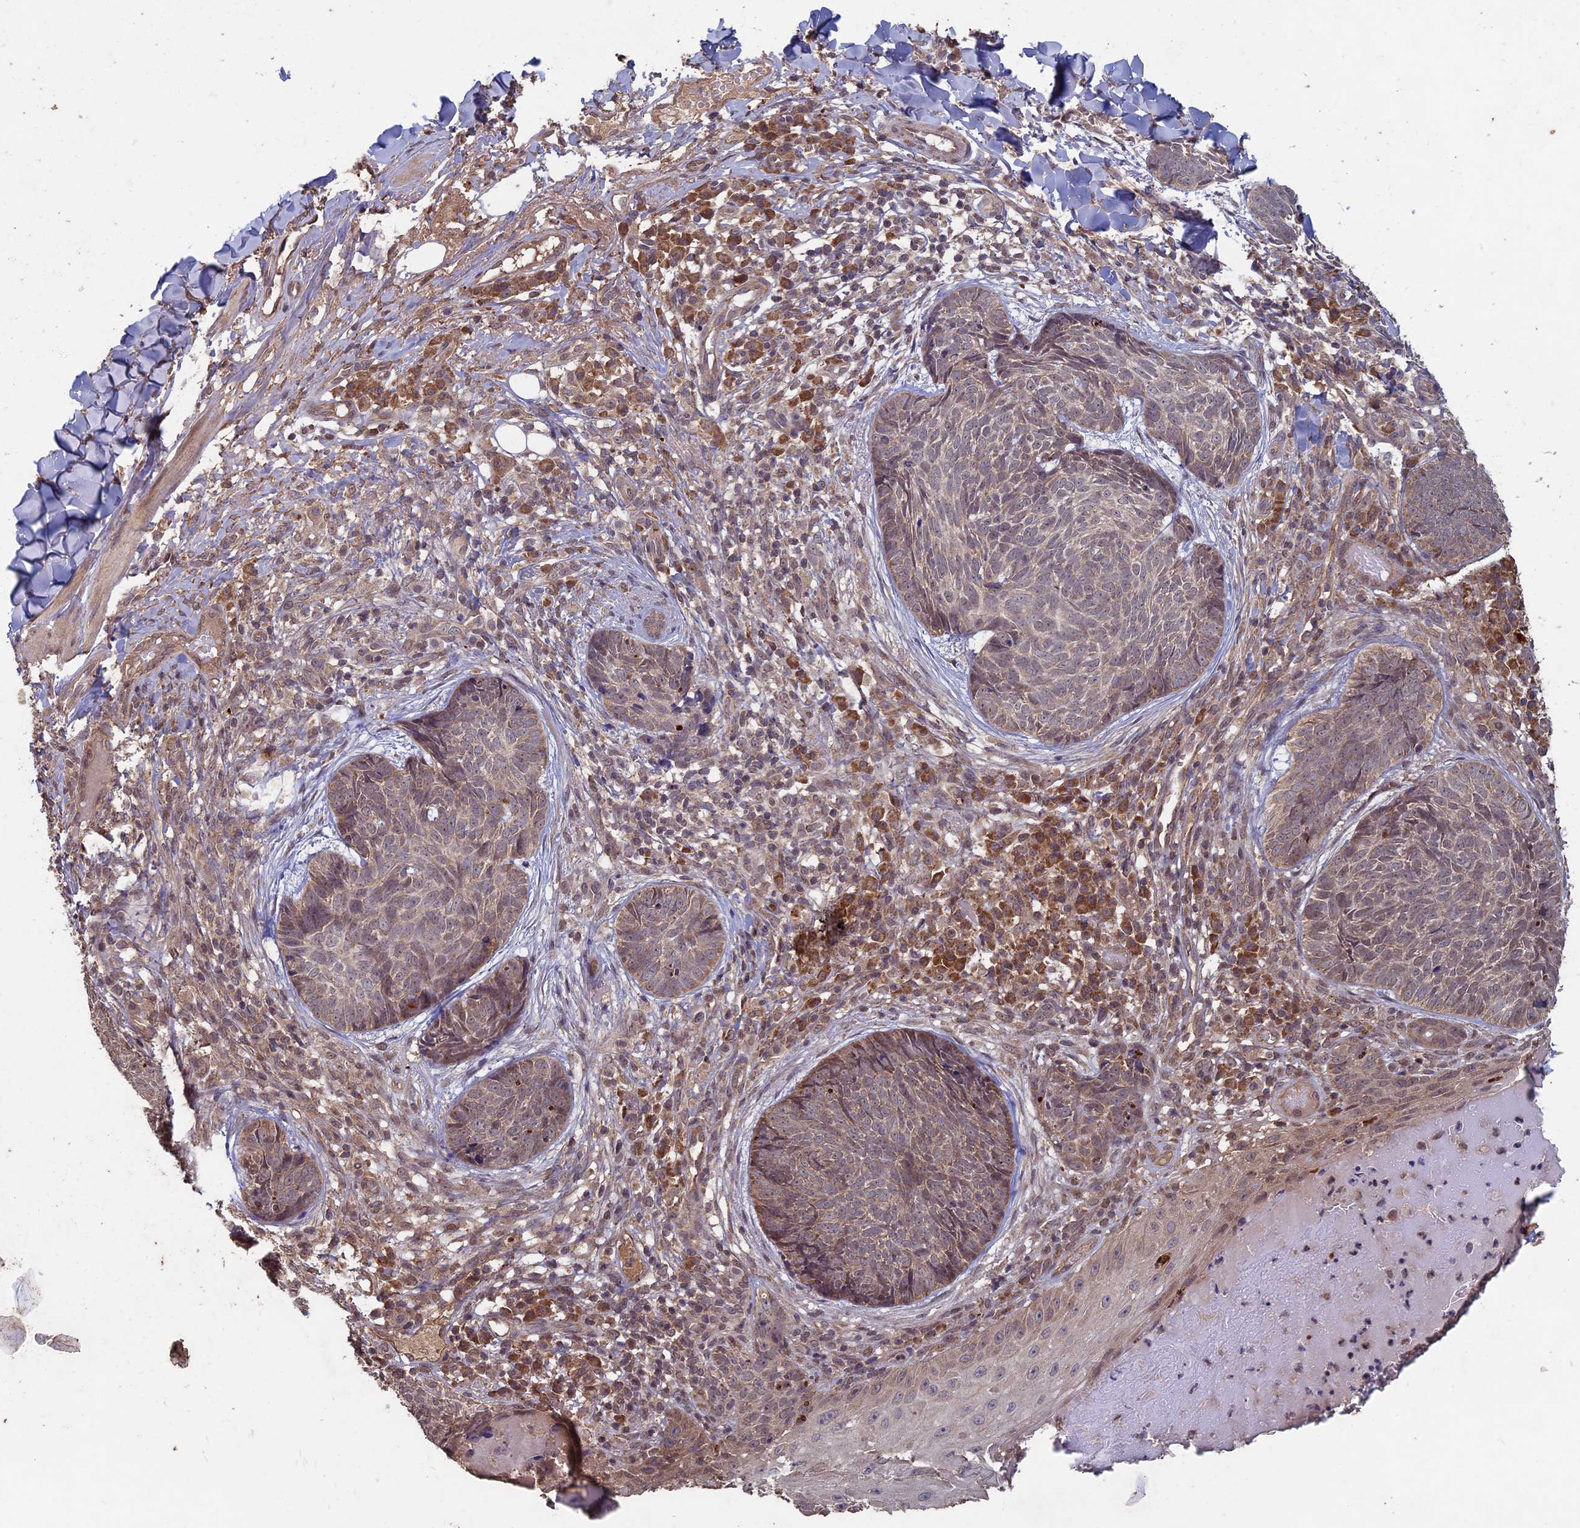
{"staining": {"intensity": "weak", "quantity": ">75%", "location": "cytoplasmic/membranous"}, "tissue": "skin cancer", "cell_type": "Tumor cells", "image_type": "cancer", "snomed": [{"axis": "morphology", "description": "Basal cell carcinoma"}, {"axis": "topography", "description": "Skin"}], "caption": "DAB (3,3'-diaminobenzidine) immunohistochemical staining of human skin basal cell carcinoma reveals weak cytoplasmic/membranous protein staining in approximately >75% of tumor cells.", "gene": "RCCD1", "patient": {"sex": "female", "age": 61}}